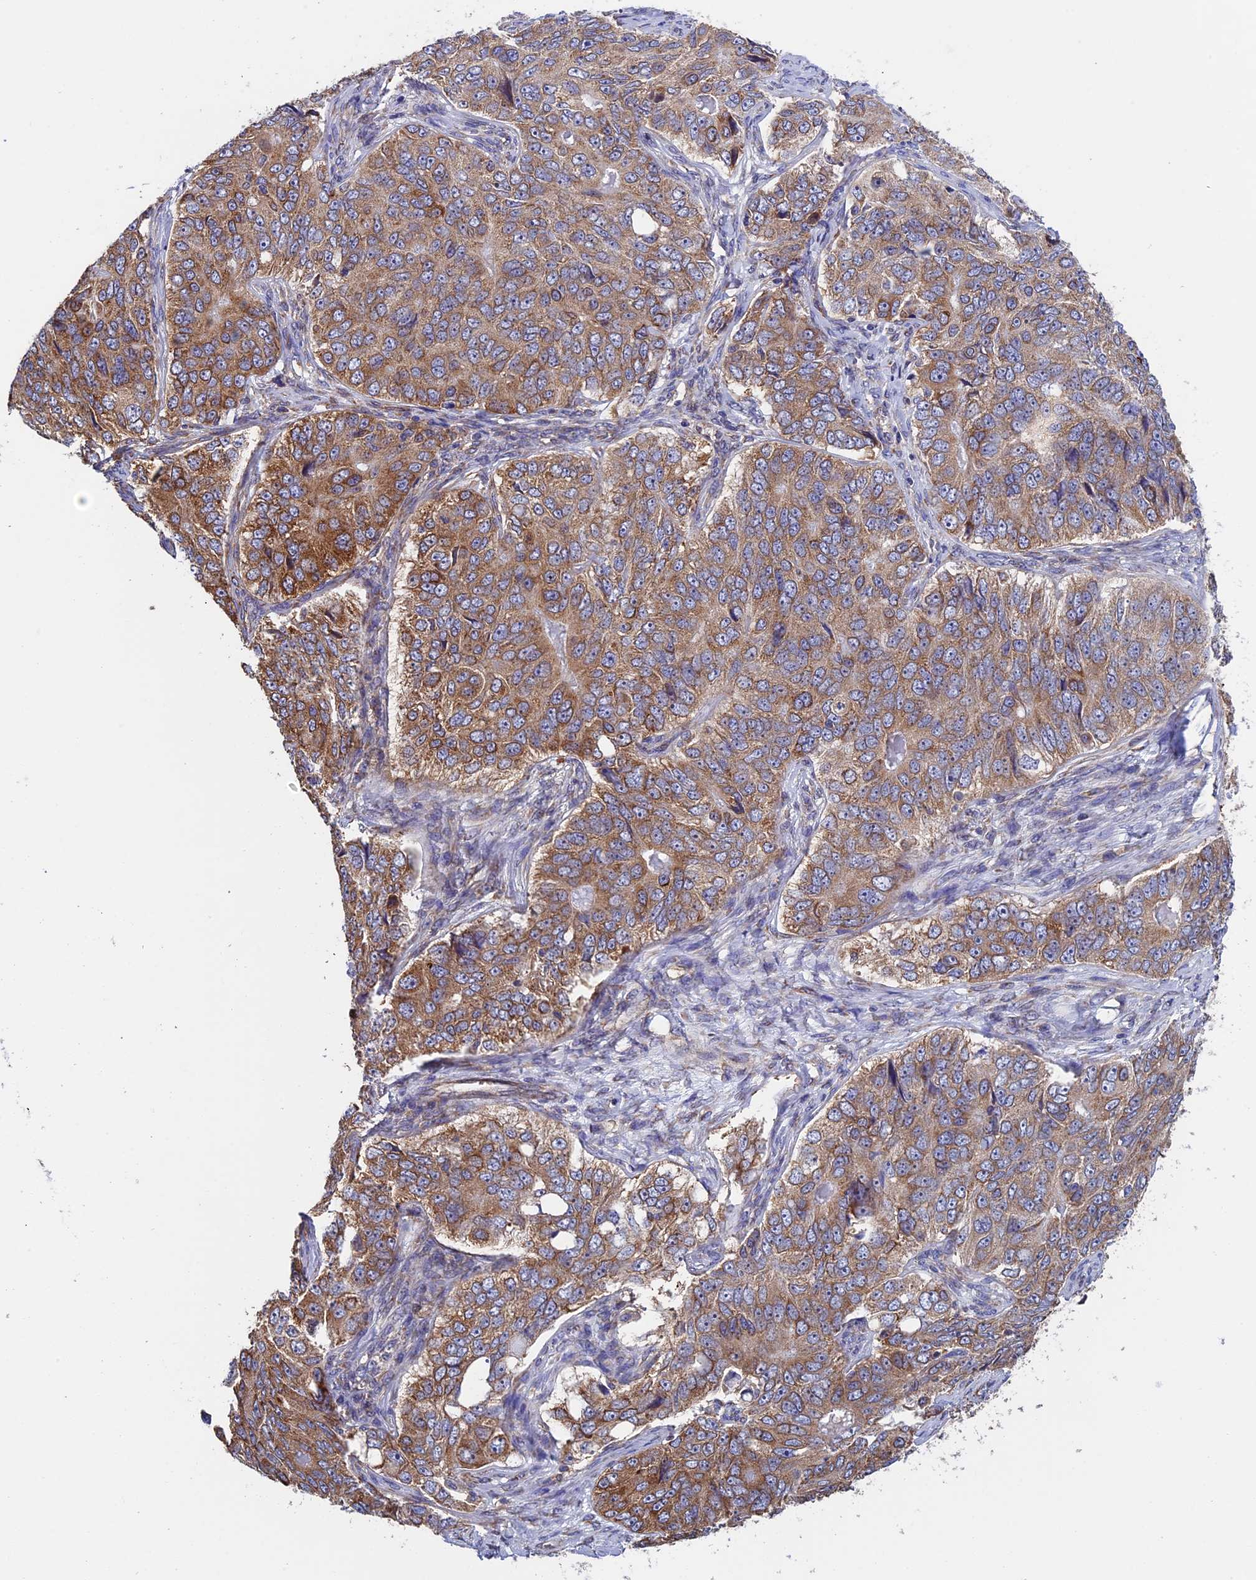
{"staining": {"intensity": "moderate", "quantity": ">75%", "location": "cytoplasmic/membranous"}, "tissue": "ovarian cancer", "cell_type": "Tumor cells", "image_type": "cancer", "snomed": [{"axis": "morphology", "description": "Carcinoma, endometroid"}, {"axis": "topography", "description": "Ovary"}], "caption": "Endometroid carcinoma (ovarian) was stained to show a protein in brown. There is medium levels of moderate cytoplasmic/membranous staining in about >75% of tumor cells.", "gene": "SLC9A5", "patient": {"sex": "female", "age": 51}}